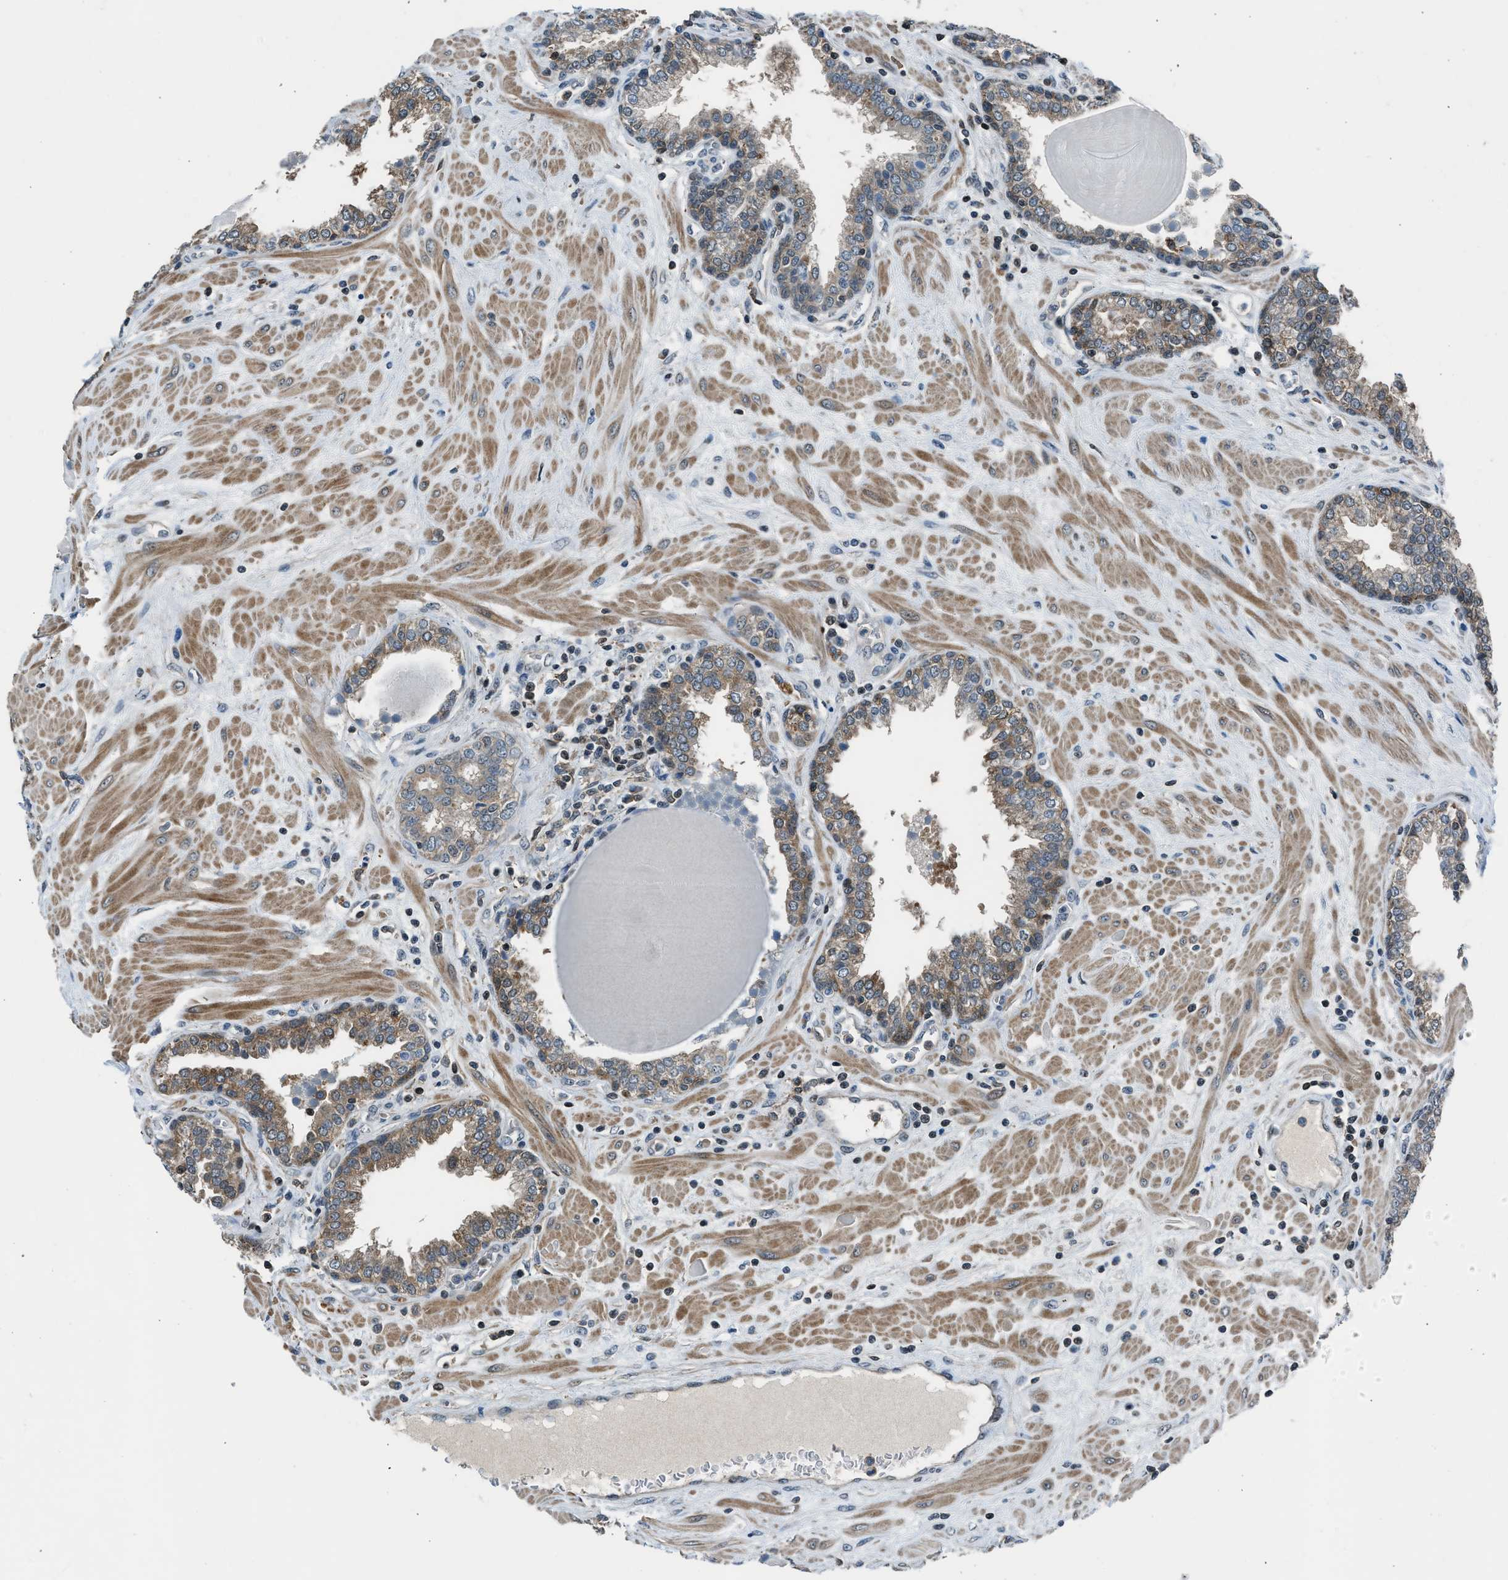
{"staining": {"intensity": "moderate", "quantity": ">75%", "location": "cytoplasmic/membranous"}, "tissue": "prostate", "cell_type": "Glandular cells", "image_type": "normal", "snomed": [{"axis": "morphology", "description": "Normal tissue, NOS"}, {"axis": "topography", "description": "Prostate"}], "caption": "This is an image of immunohistochemistry (IHC) staining of benign prostate, which shows moderate staining in the cytoplasmic/membranous of glandular cells.", "gene": "LMLN", "patient": {"sex": "male", "age": 51}}